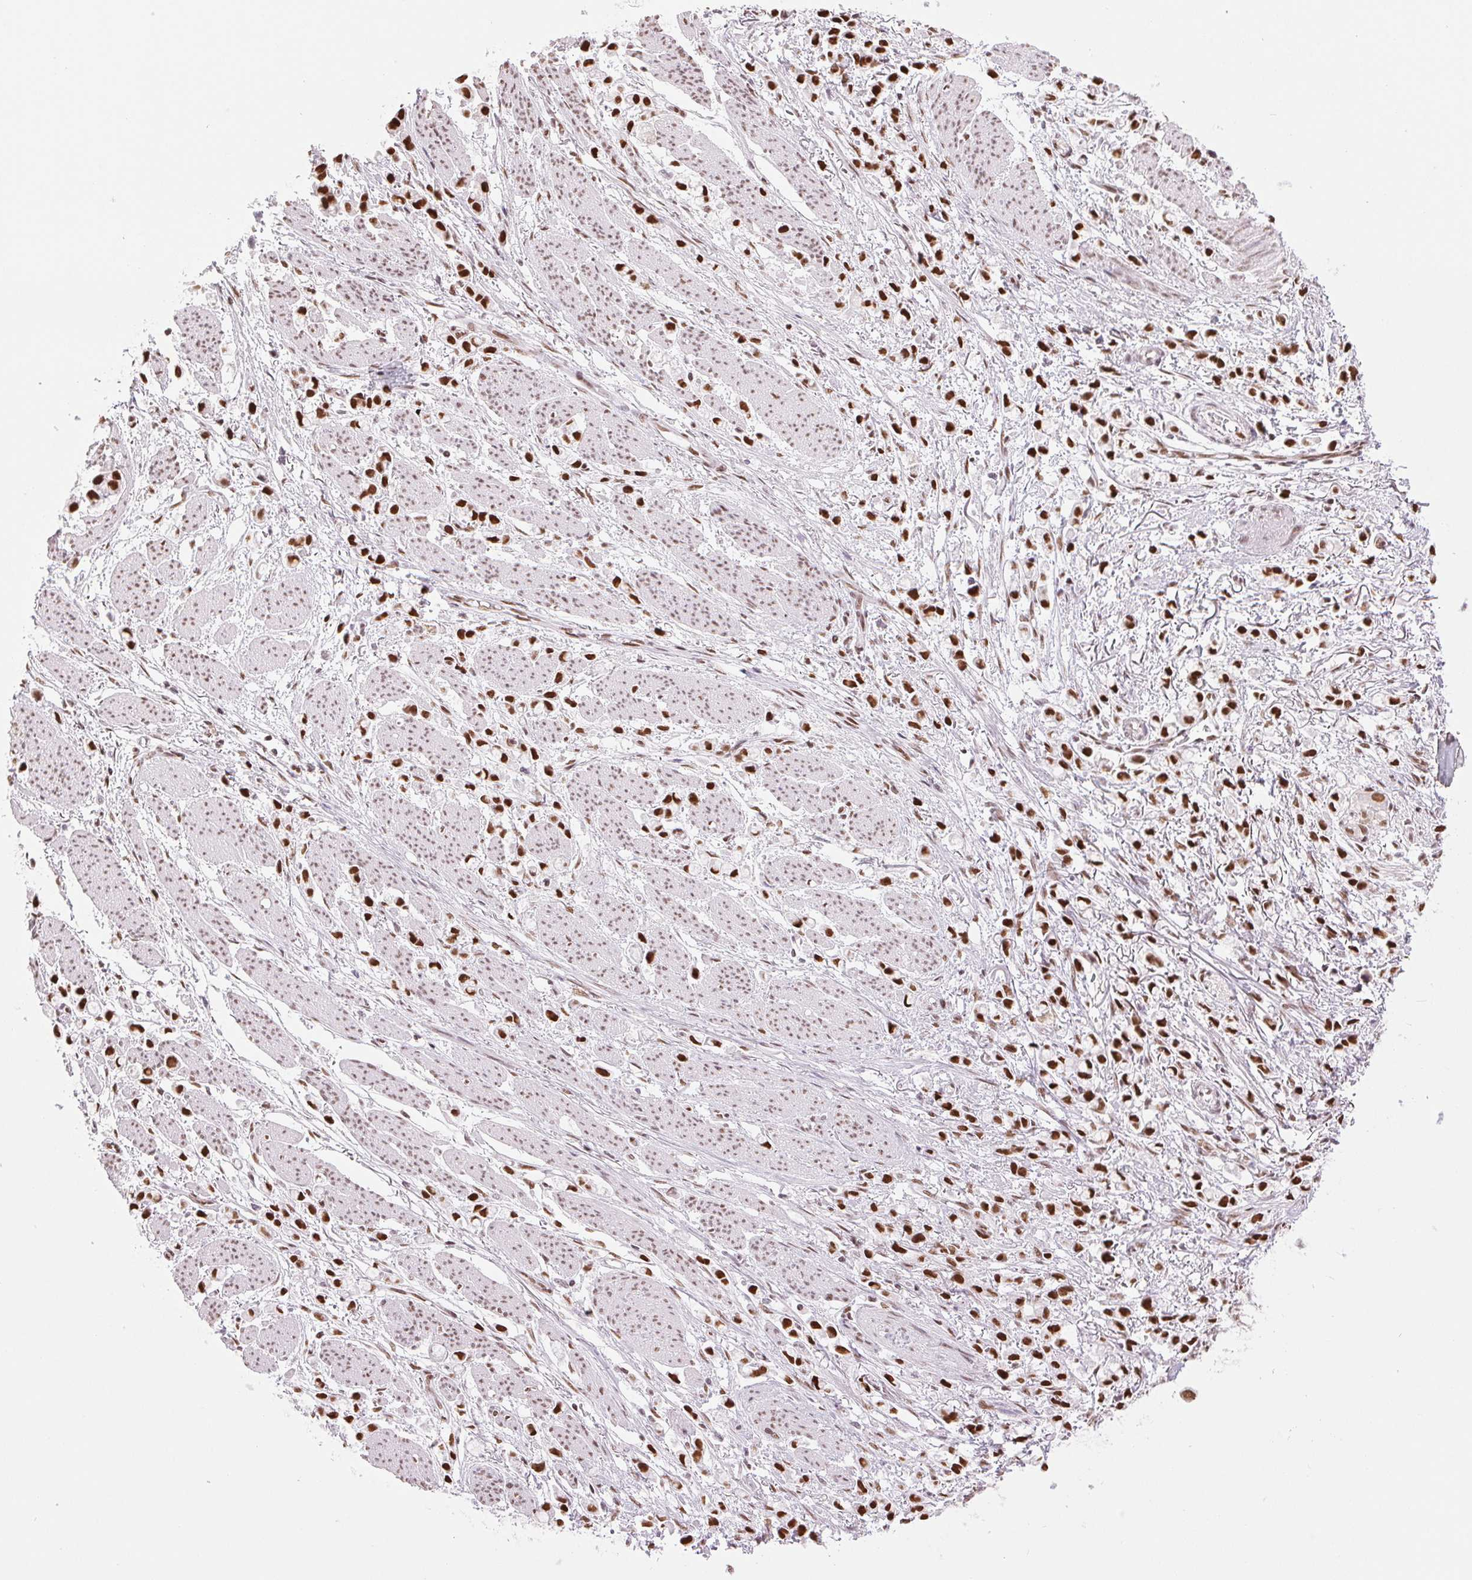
{"staining": {"intensity": "strong", "quantity": ">75%", "location": "nuclear"}, "tissue": "stomach cancer", "cell_type": "Tumor cells", "image_type": "cancer", "snomed": [{"axis": "morphology", "description": "Adenocarcinoma, NOS"}, {"axis": "topography", "description": "Stomach"}], "caption": "Brown immunohistochemical staining in human stomach cancer exhibits strong nuclear staining in about >75% of tumor cells.", "gene": "ZFR2", "patient": {"sex": "female", "age": 81}}